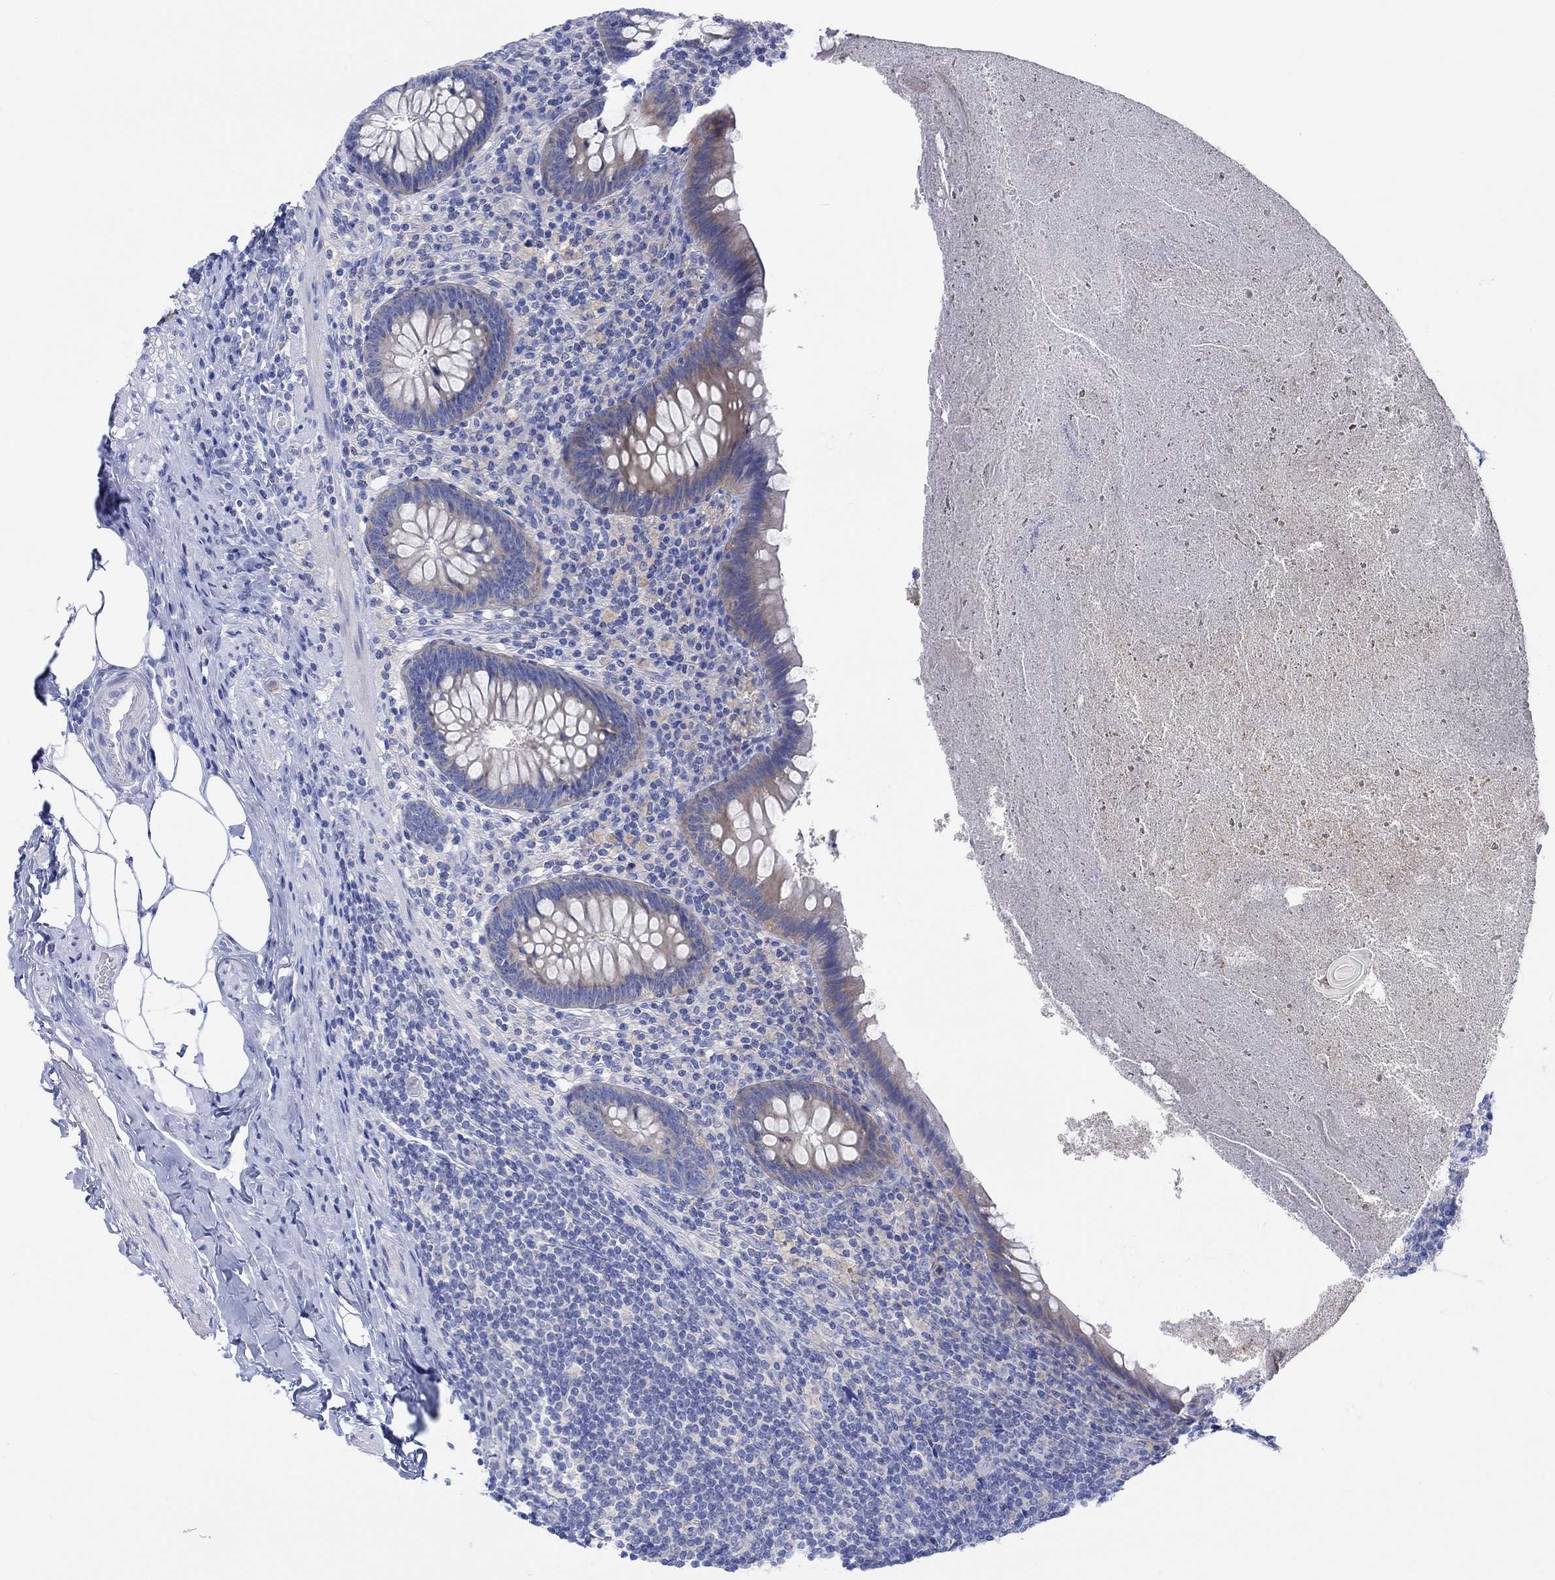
{"staining": {"intensity": "weak", "quantity": "<25%", "location": "cytoplasmic/membranous"}, "tissue": "appendix", "cell_type": "Glandular cells", "image_type": "normal", "snomed": [{"axis": "morphology", "description": "Normal tissue, NOS"}, {"axis": "topography", "description": "Appendix"}], "caption": "Micrograph shows no protein expression in glandular cells of unremarkable appendix.", "gene": "REEP6", "patient": {"sex": "male", "age": 47}}